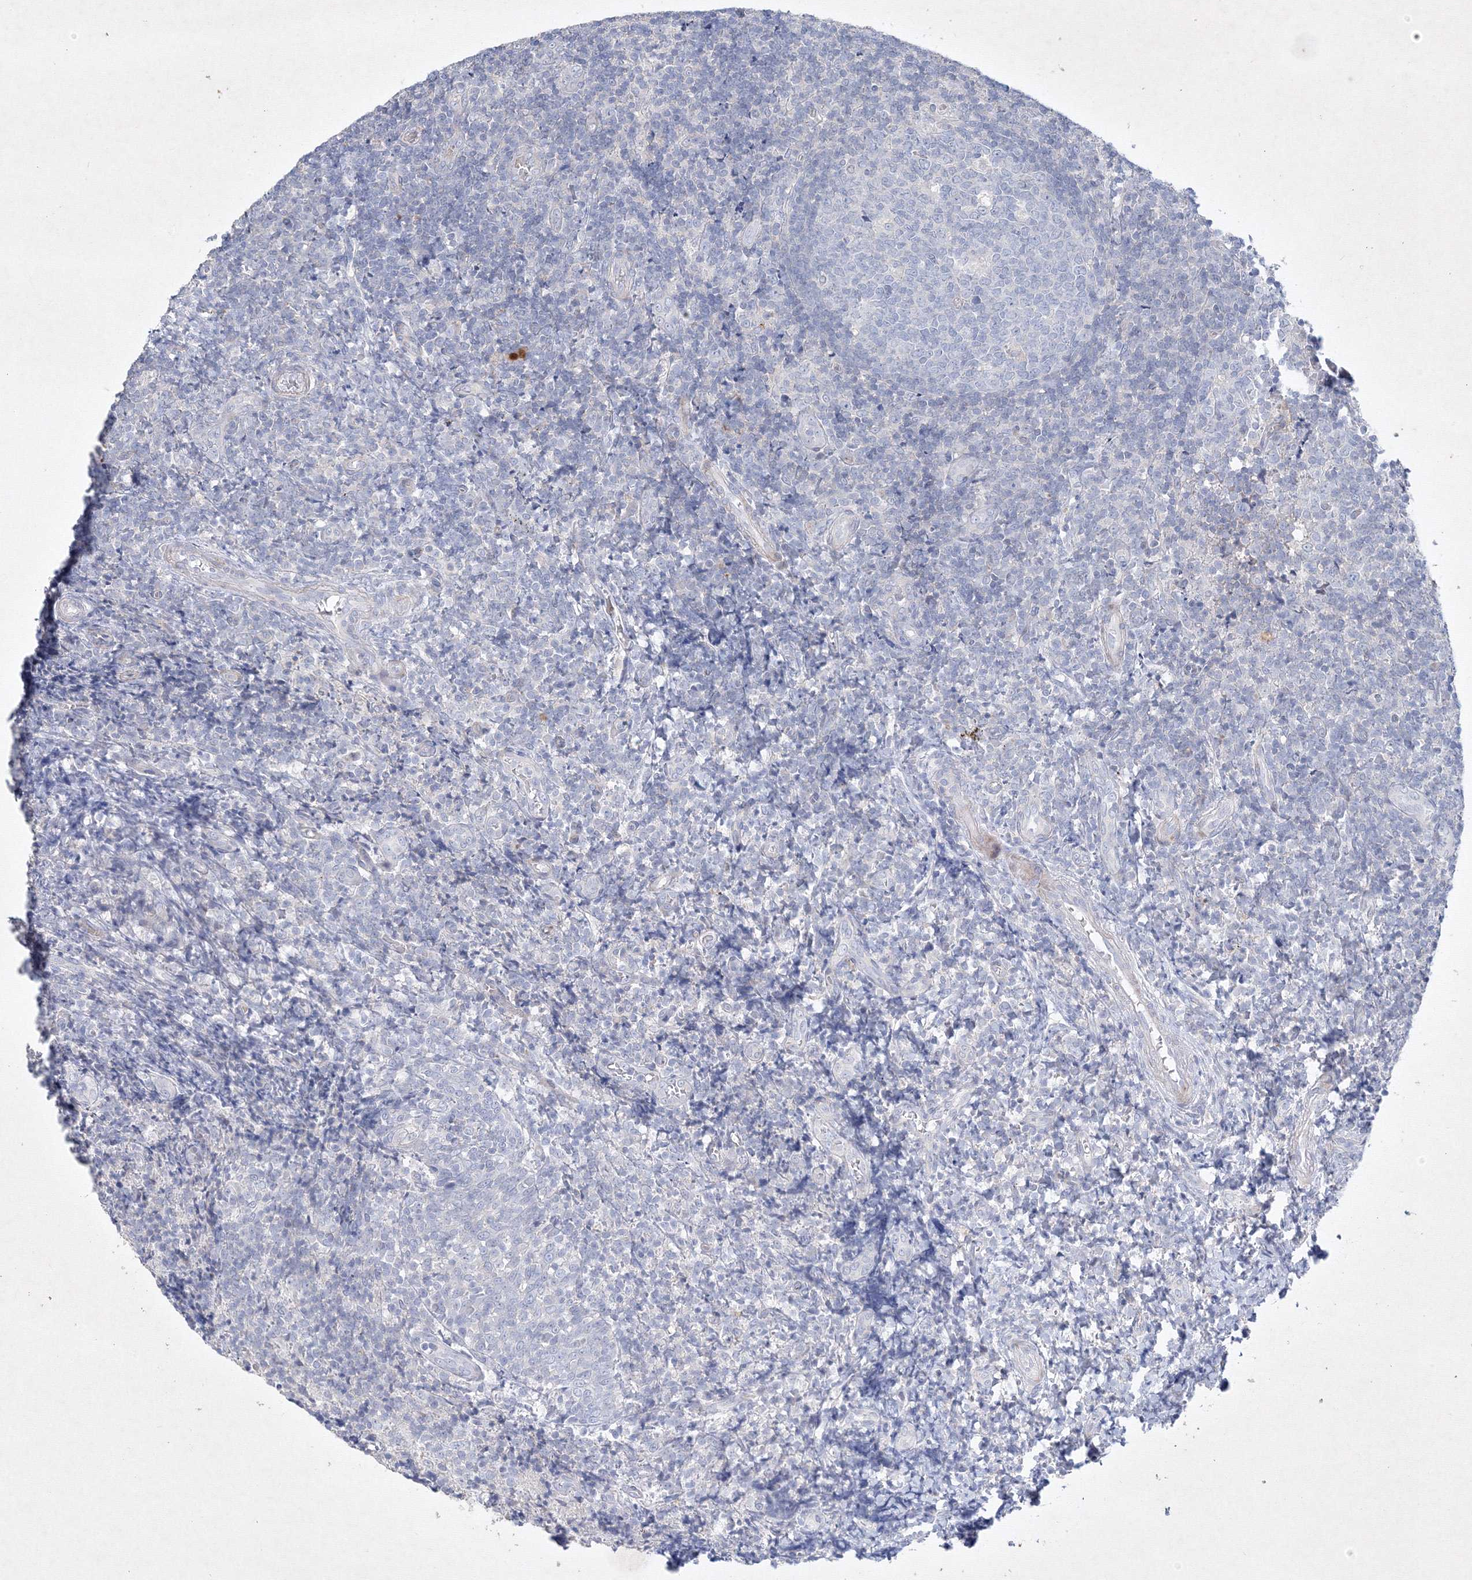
{"staining": {"intensity": "negative", "quantity": "none", "location": "none"}, "tissue": "tonsil", "cell_type": "Germinal center cells", "image_type": "normal", "snomed": [{"axis": "morphology", "description": "Normal tissue, NOS"}, {"axis": "topography", "description": "Tonsil"}], "caption": "This micrograph is of normal tonsil stained with immunohistochemistry to label a protein in brown with the nuclei are counter-stained blue. There is no staining in germinal center cells.", "gene": "CXXC4", "patient": {"sex": "female", "age": 19}}